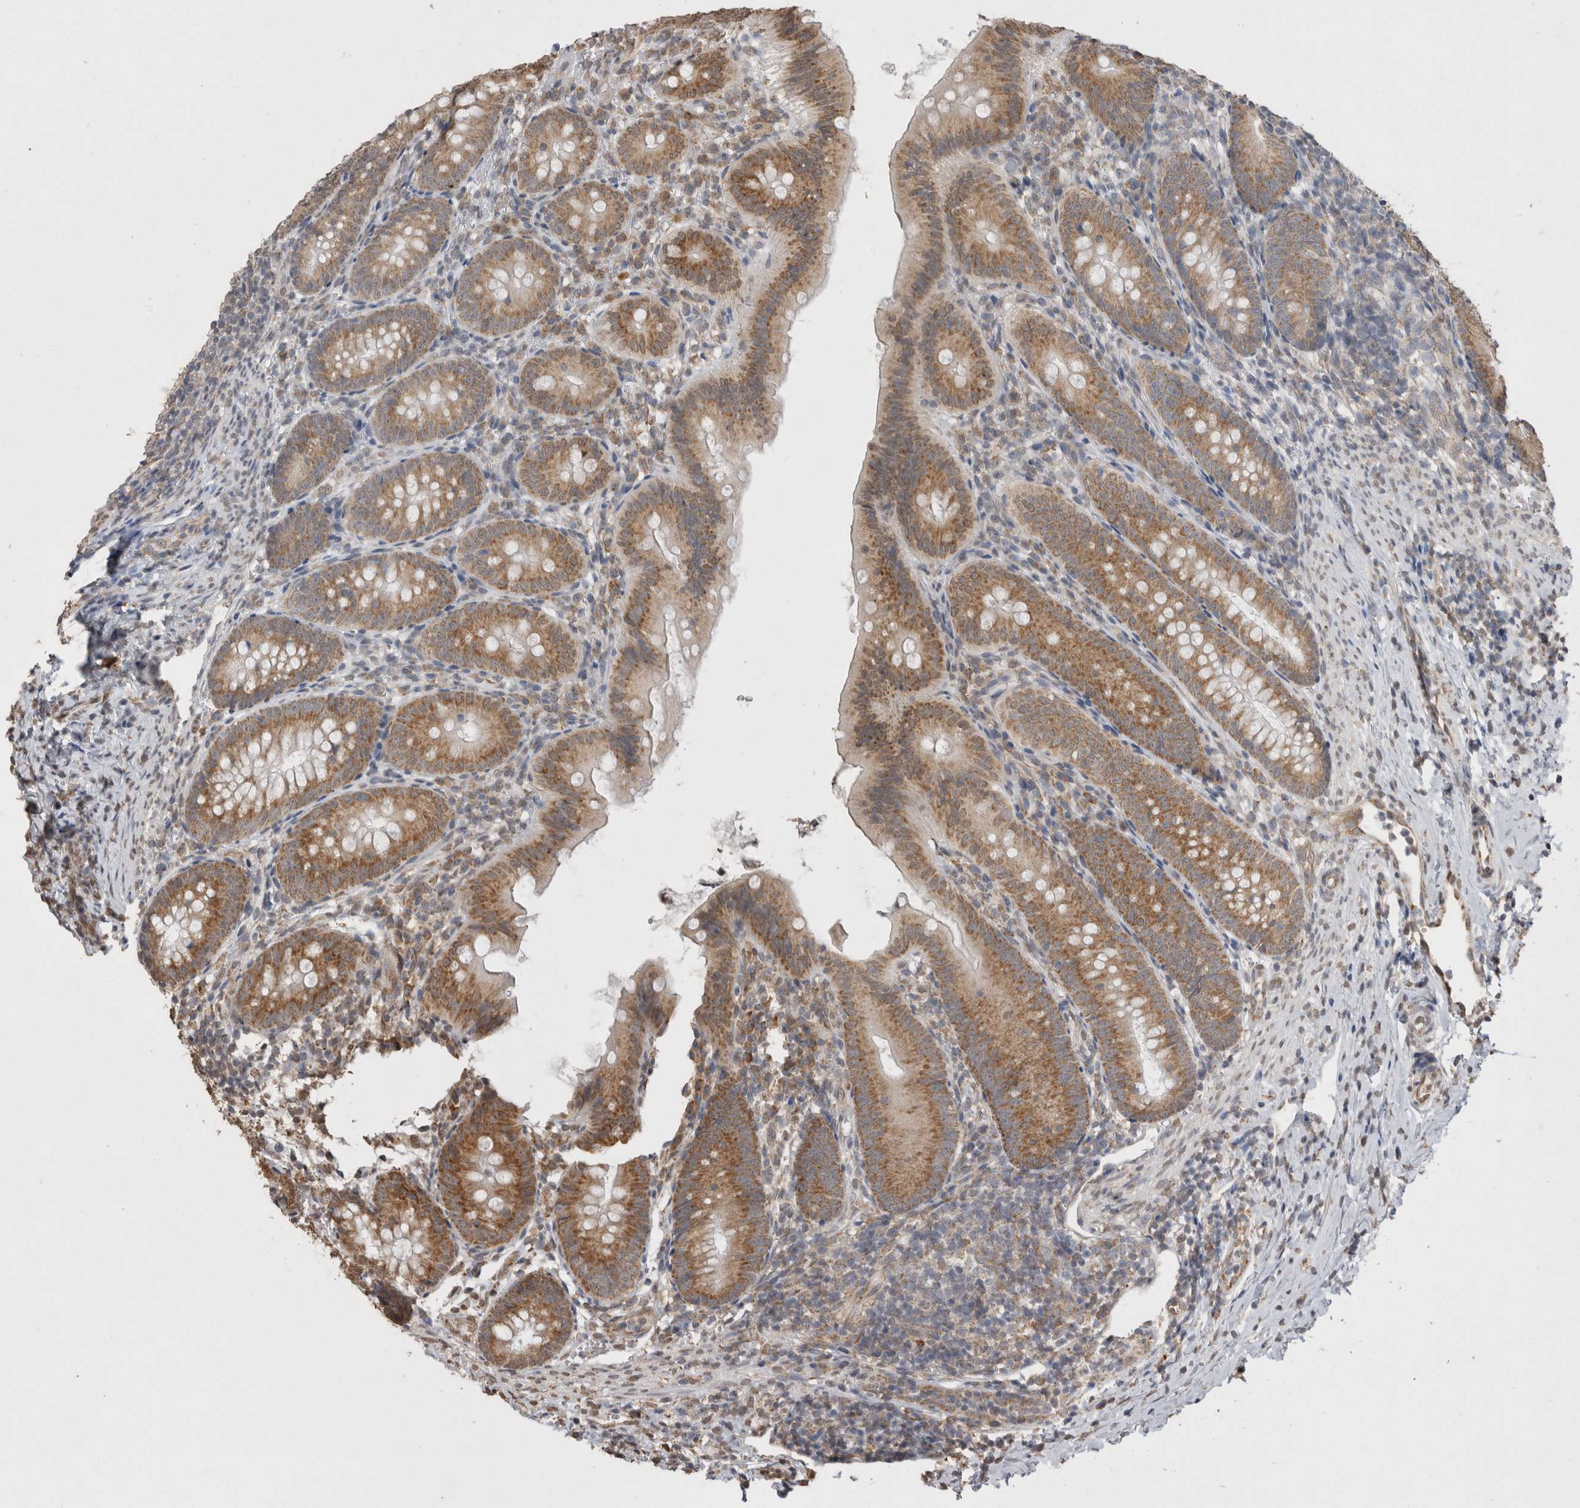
{"staining": {"intensity": "moderate", "quantity": ">75%", "location": "cytoplasmic/membranous"}, "tissue": "appendix", "cell_type": "Glandular cells", "image_type": "normal", "snomed": [{"axis": "morphology", "description": "Normal tissue, NOS"}, {"axis": "topography", "description": "Appendix"}], "caption": "Brown immunohistochemical staining in unremarkable human appendix exhibits moderate cytoplasmic/membranous expression in approximately >75% of glandular cells. The staining was performed using DAB (3,3'-diaminobenzidine) to visualize the protein expression in brown, while the nuclei were stained in blue with hematoxylin (Magnification: 20x).", "gene": "NOMO1", "patient": {"sex": "male", "age": 1}}